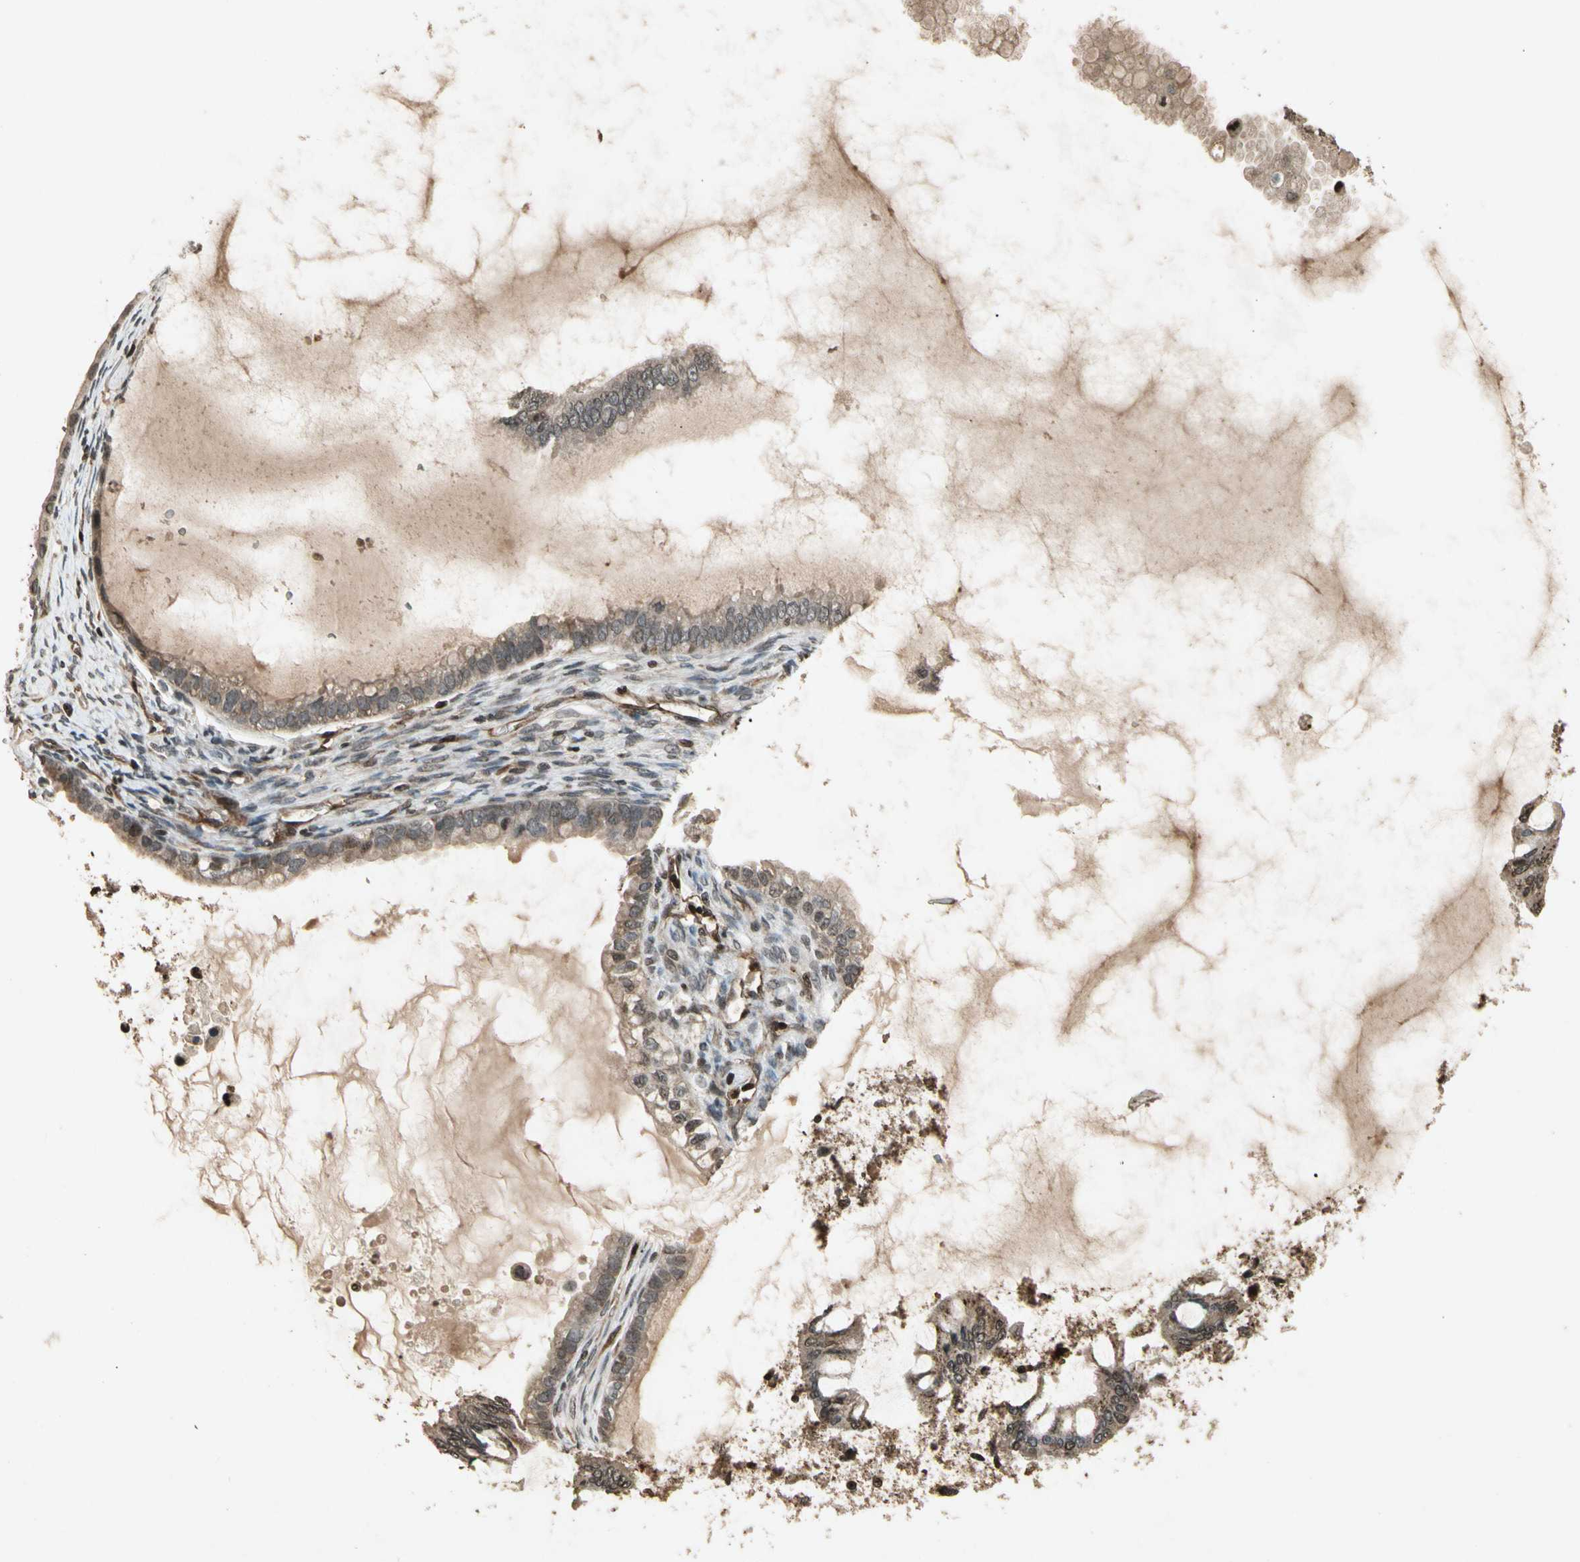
{"staining": {"intensity": "moderate", "quantity": ">75%", "location": "cytoplasmic/membranous,nuclear"}, "tissue": "ovarian cancer", "cell_type": "Tumor cells", "image_type": "cancer", "snomed": [{"axis": "morphology", "description": "Cystadenocarcinoma, mucinous, NOS"}, {"axis": "topography", "description": "Ovary"}], "caption": "Moderate cytoplasmic/membranous and nuclear expression is present in approximately >75% of tumor cells in ovarian mucinous cystadenocarcinoma.", "gene": "GLRX", "patient": {"sex": "female", "age": 80}}